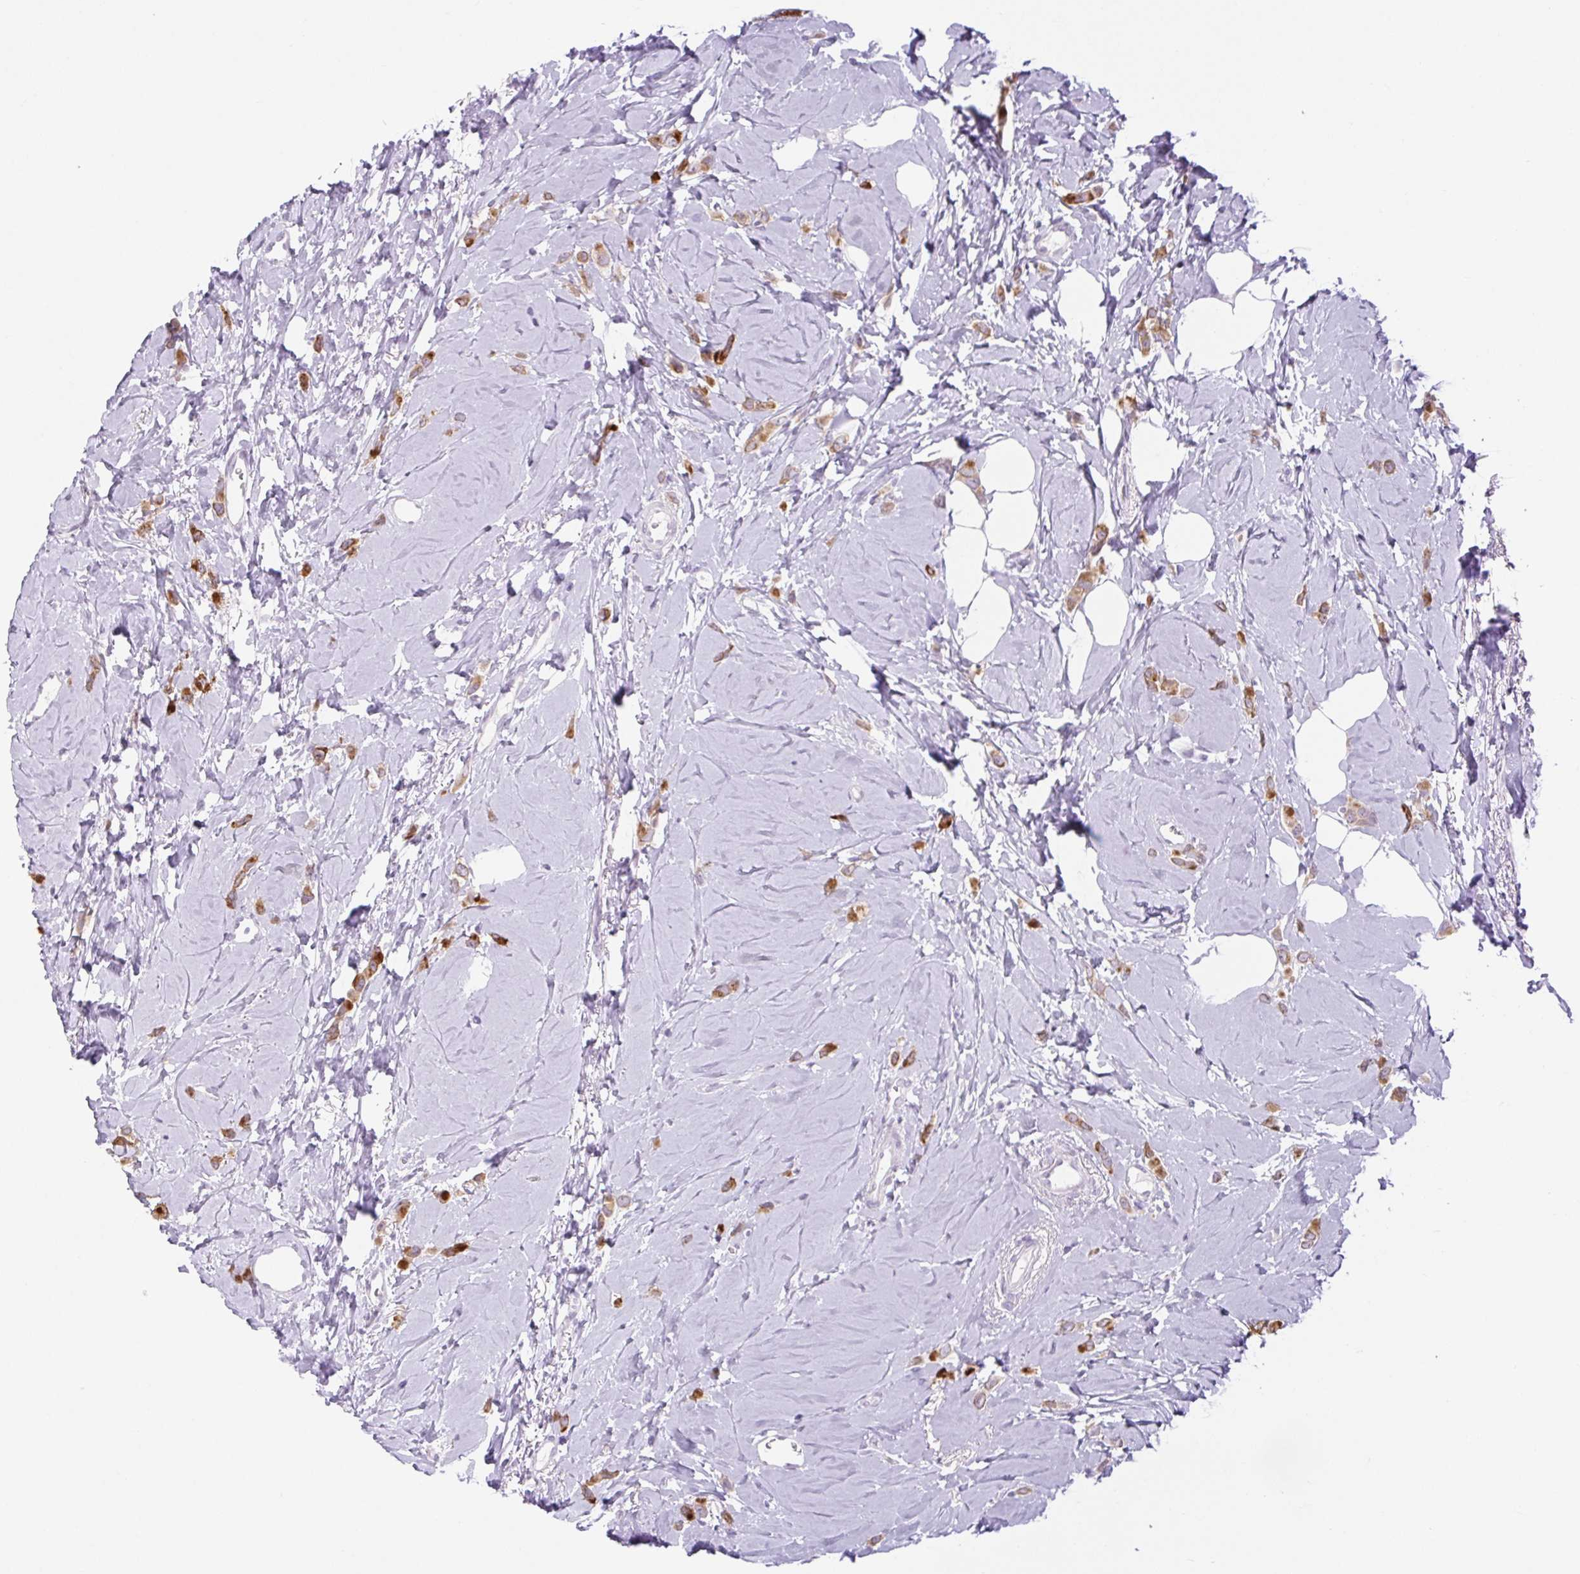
{"staining": {"intensity": "strong", "quantity": "25%-75%", "location": "cytoplasmic/membranous"}, "tissue": "breast cancer", "cell_type": "Tumor cells", "image_type": "cancer", "snomed": [{"axis": "morphology", "description": "Lobular carcinoma"}, {"axis": "topography", "description": "Breast"}], "caption": "Tumor cells reveal high levels of strong cytoplasmic/membranous expression in about 25%-75% of cells in human breast cancer. (Stains: DAB in brown, nuclei in blue, Microscopy: brightfield microscopy at high magnification).", "gene": "BCAS1", "patient": {"sex": "female", "age": 66}}